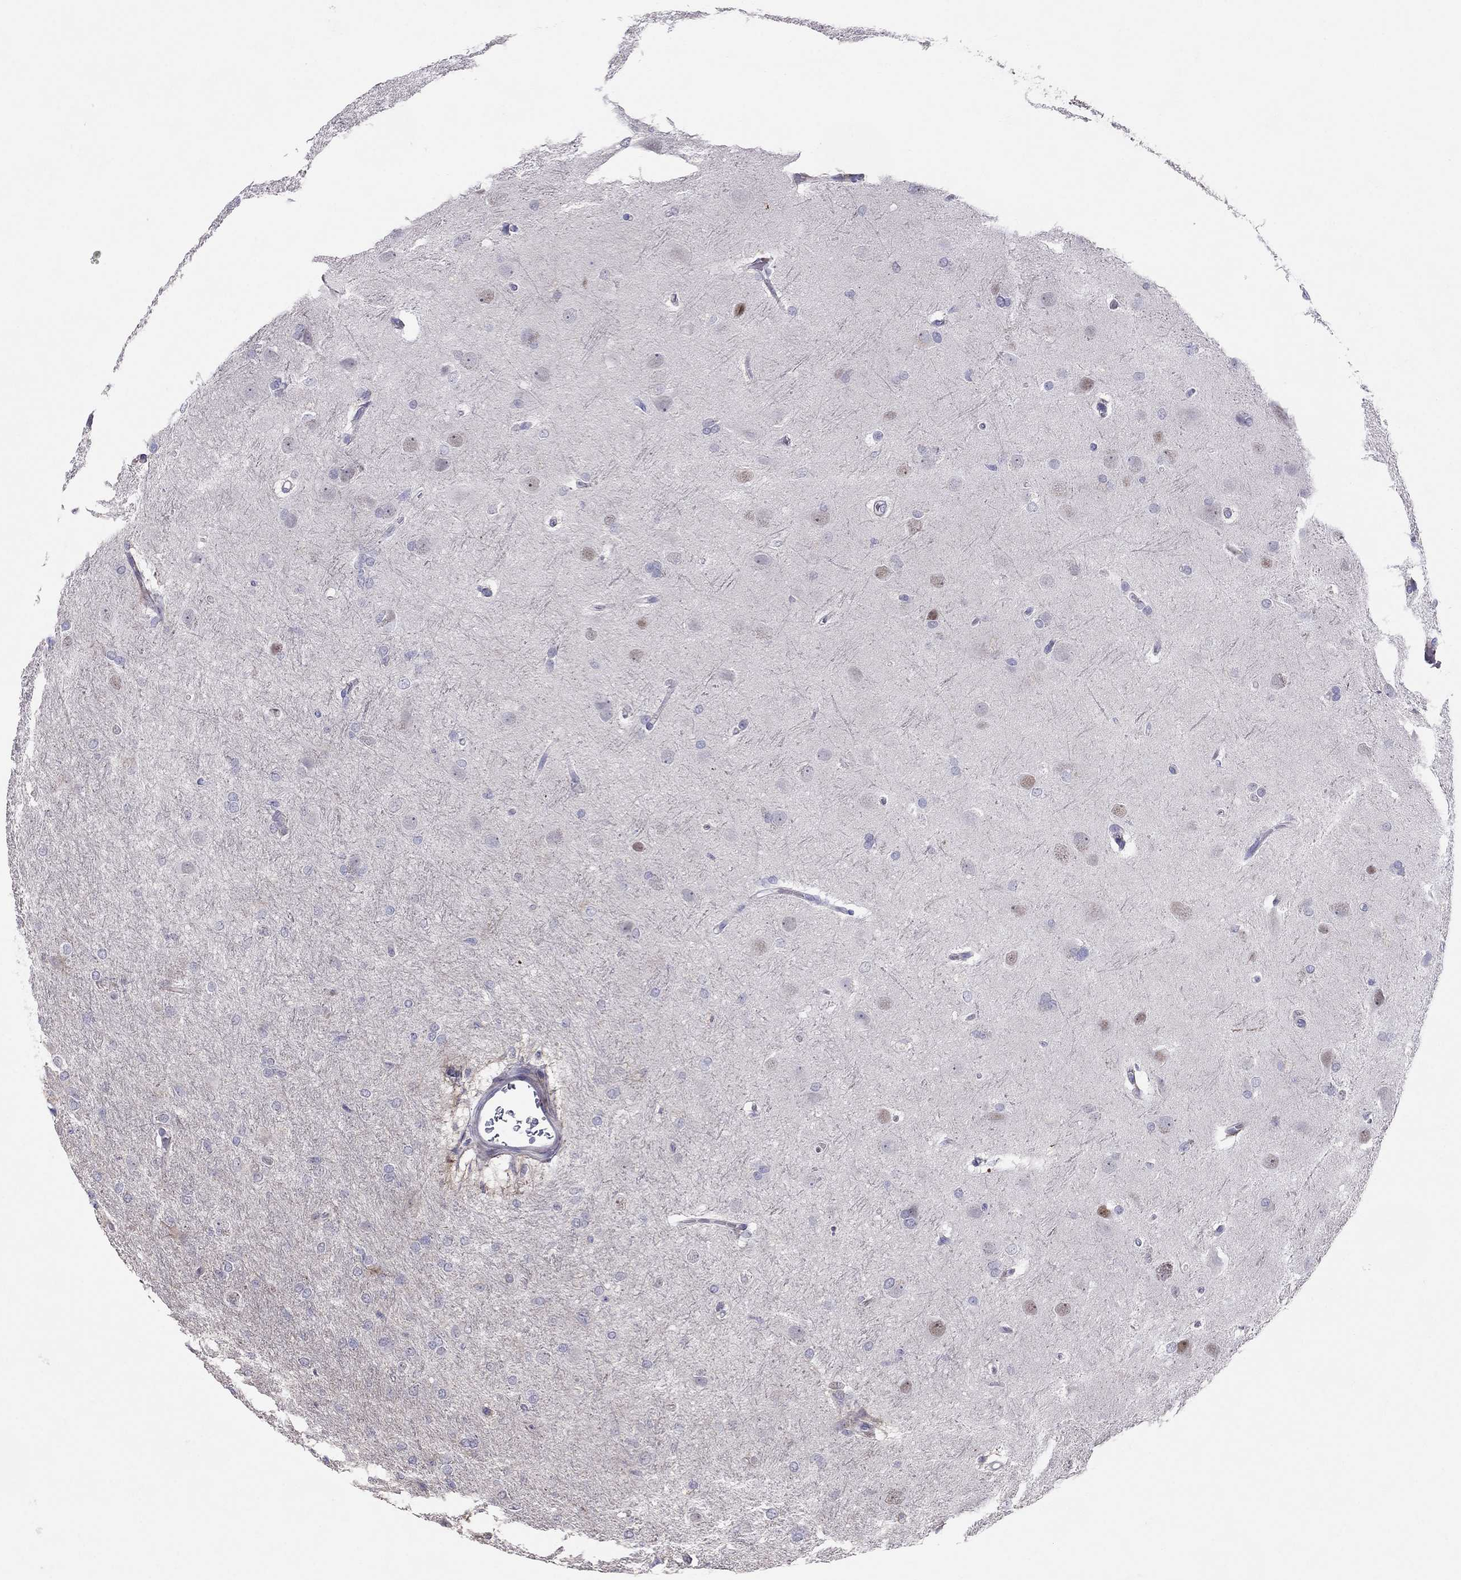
{"staining": {"intensity": "negative", "quantity": "none", "location": "none"}, "tissue": "glioma", "cell_type": "Tumor cells", "image_type": "cancer", "snomed": [{"axis": "morphology", "description": "Glioma, malignant, High grade"}, {"axis": "topography", "description": "Brain"}], "caption": "Immunohistochemical staining of human glioma demonstrates no significant positivity in tumor cells.", "gene": "MAGEB4", "patient": {"sex": "male", "age": 68}}